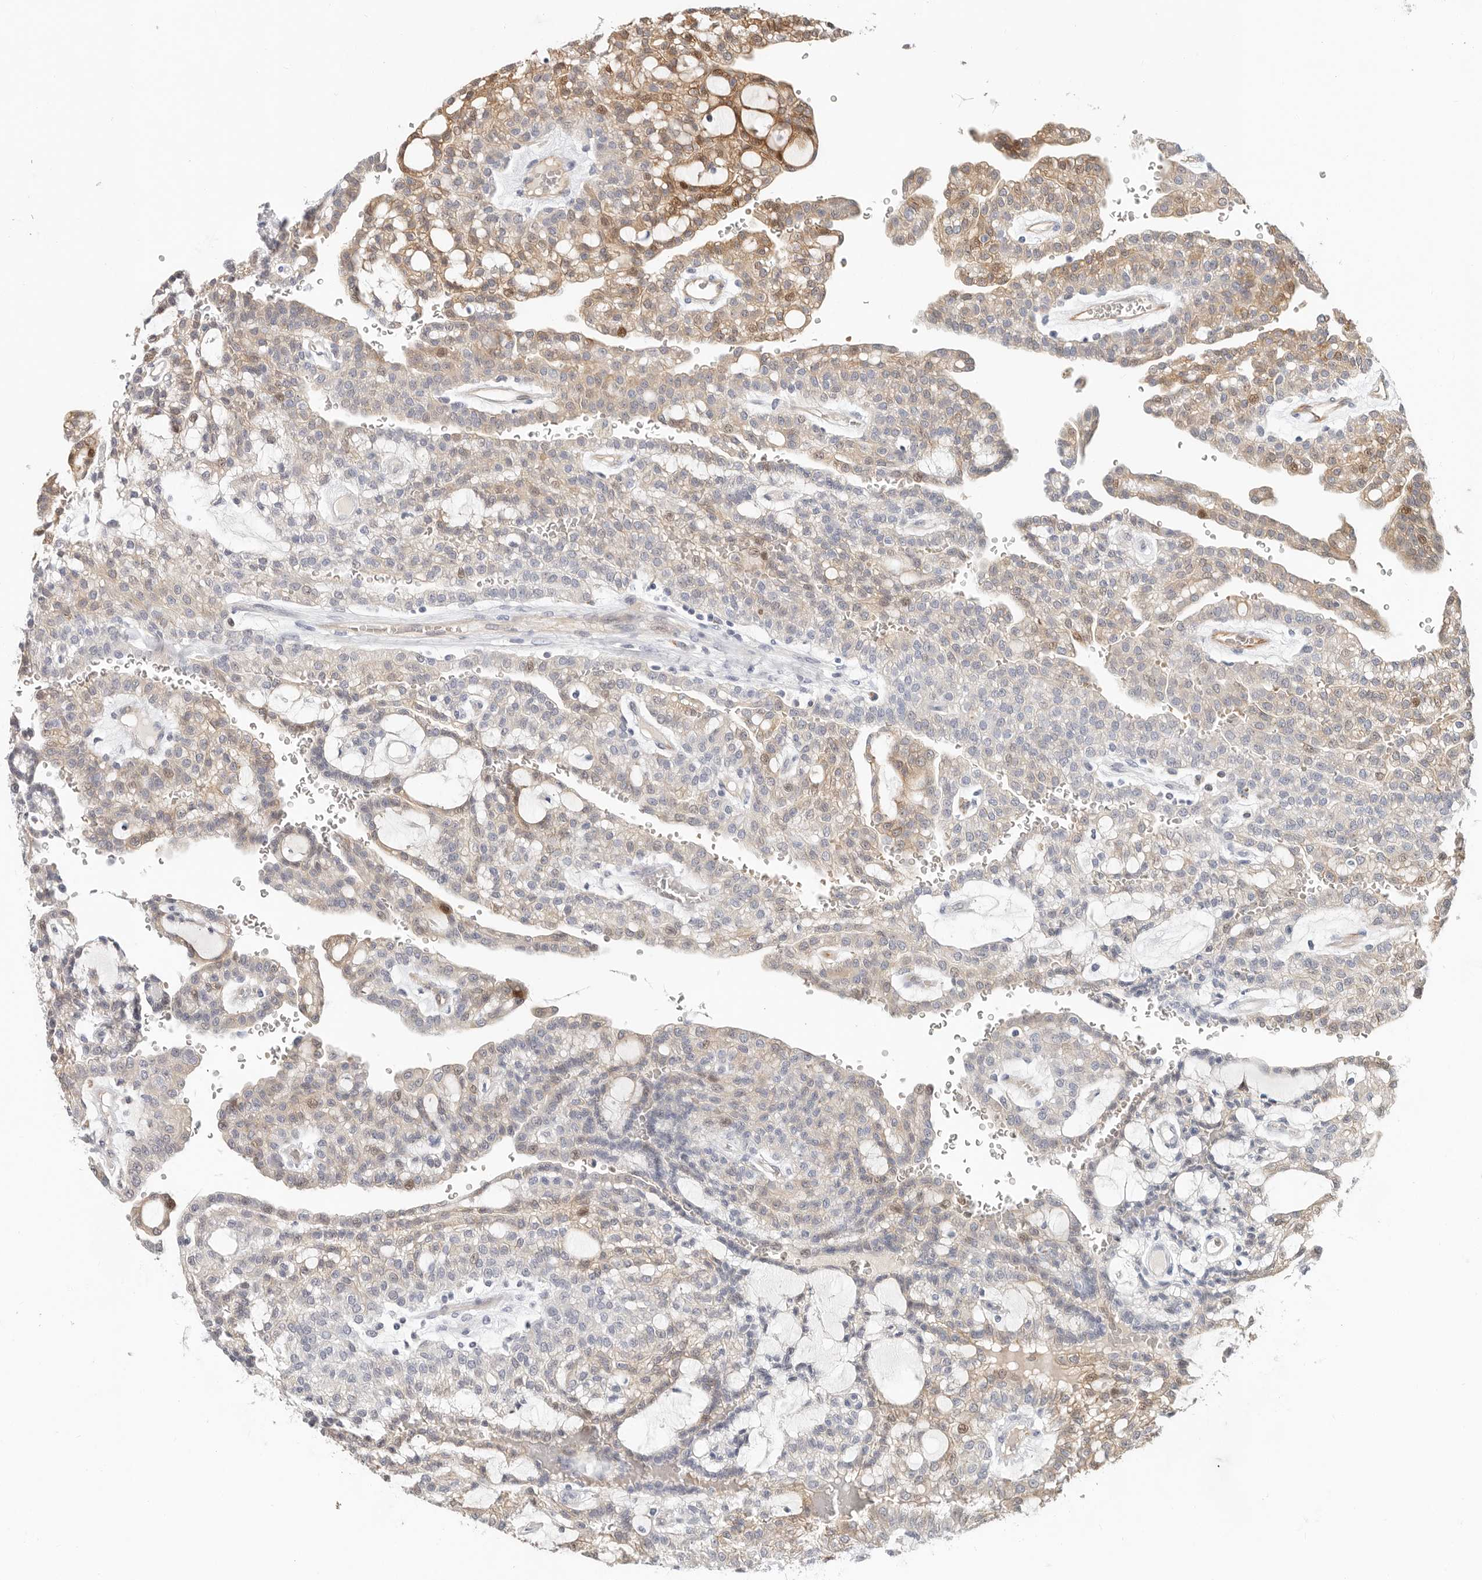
{"staining": {"intensity": "weak", "quantity": ">75%", "location": "cytoplasmic/membranous"}, "tissue": "renal cancer", "cell_type": "Tumor cells", "image_type": "cancer", "snomed": [{"axis": "morphology", "description": "Adenocarcinoma, NOS"}, {"axis": "topography", "description": "Kidney"}], "caption": "Immunohistochemistry micrograph of human renal cancer (adenocarcinoma) stained for a protein (brown), which displays low levels of weak cytoplasmic/membranous staining in about >75% of tumor cells.", "gene": "ZRANB1", "patient": {"sex": "male", "age": 63}}